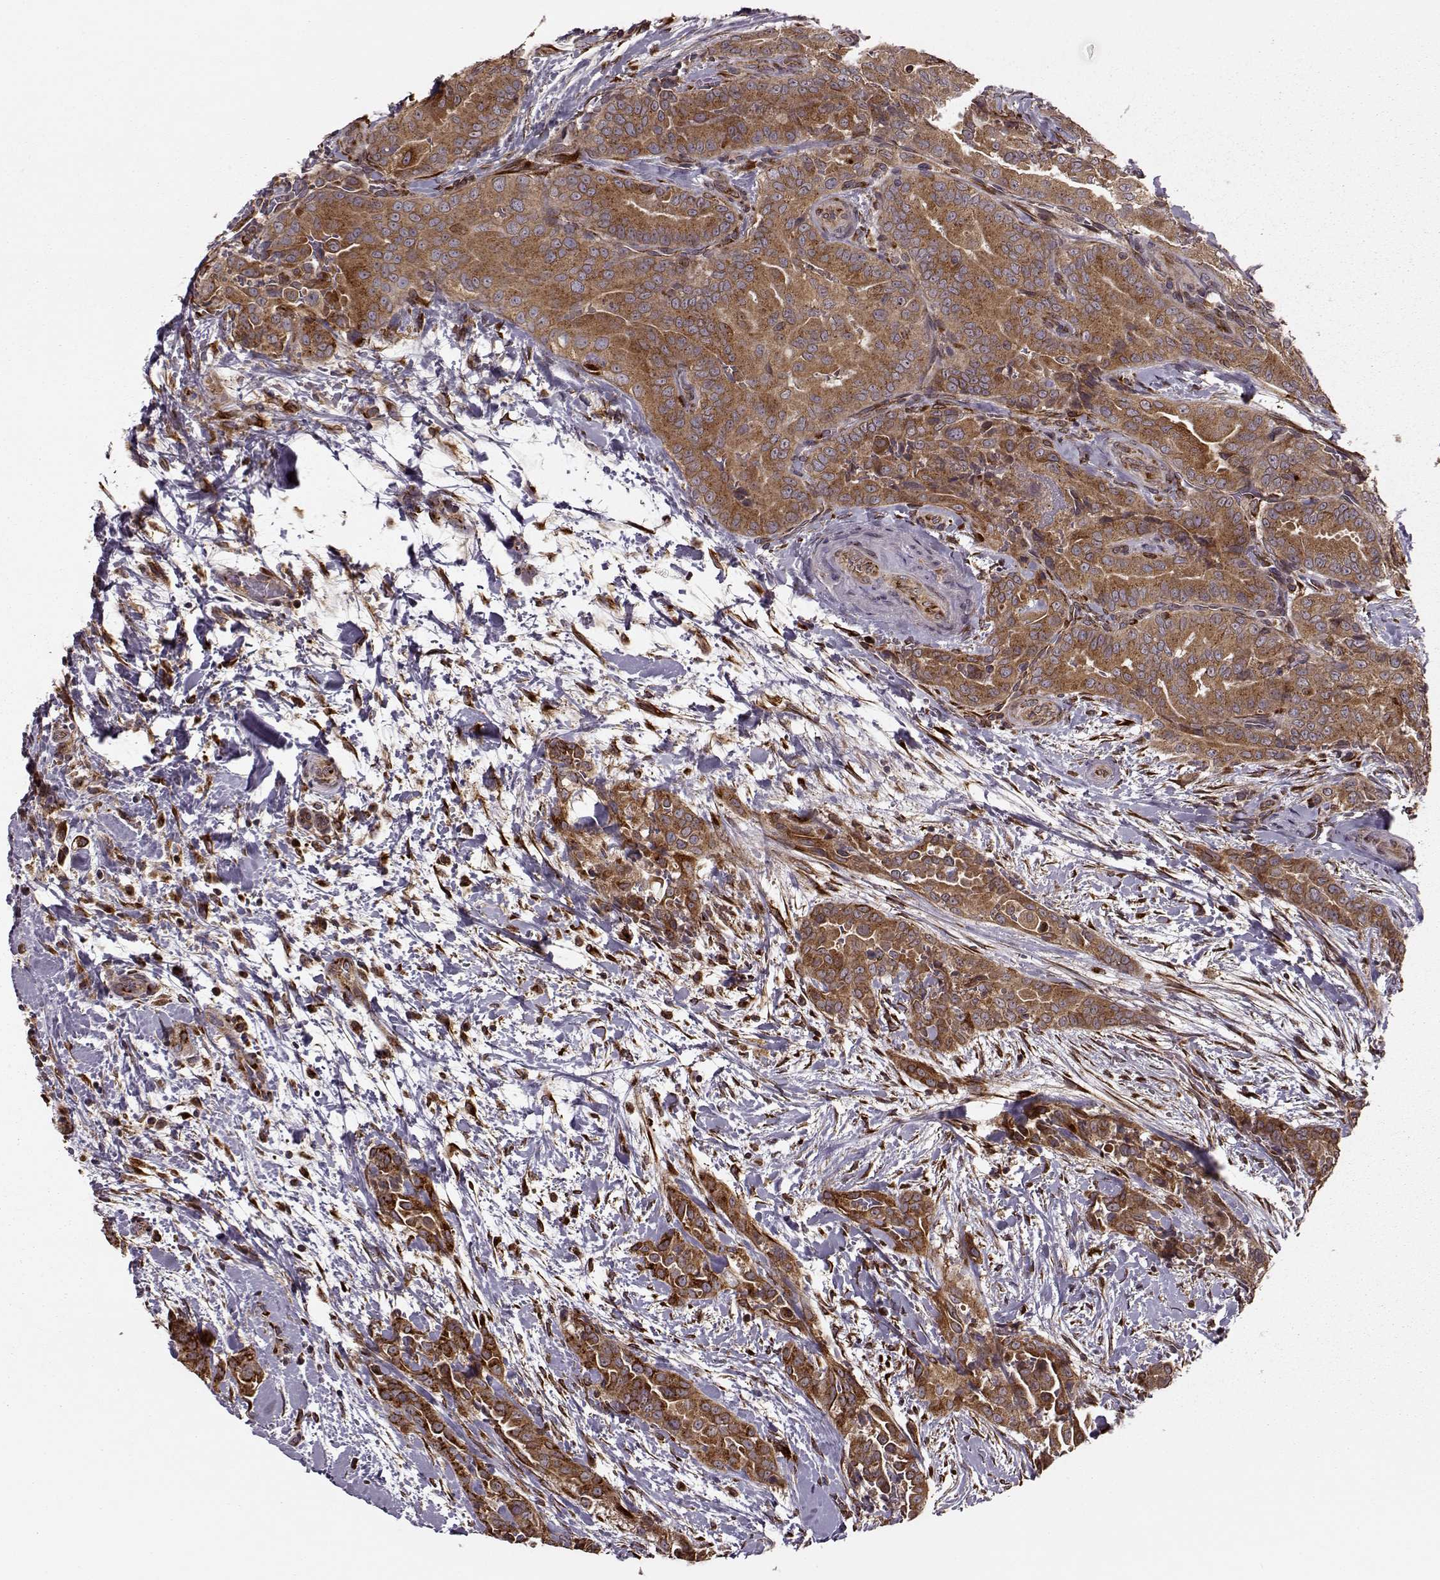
{"staining": {"intensity": "moderate", "quantity": ">75%", "location": "cytoplasmic/membranous"}, "tissue": "thyroid cancer", "cell_type": "Tumor cells", "image_type": "cancer", "snomed": [{"axis": "morphology", "description": "Papillary adenocarcinoma, NOS"}, {"axis": "topography", "description": "Thyroid gland"}], "caption": "Thyroid cancer (papillary adenocarcinoma) stained with DAB (3,3'-diaminobenzidine) immunohistochemistry (IHC) displays medium levels of moderate cytoplasmic/membranous positivity in about >75% of tumor cells.", "gene": "YIPF5", "patient": {"sex": "male", "age": 61}}